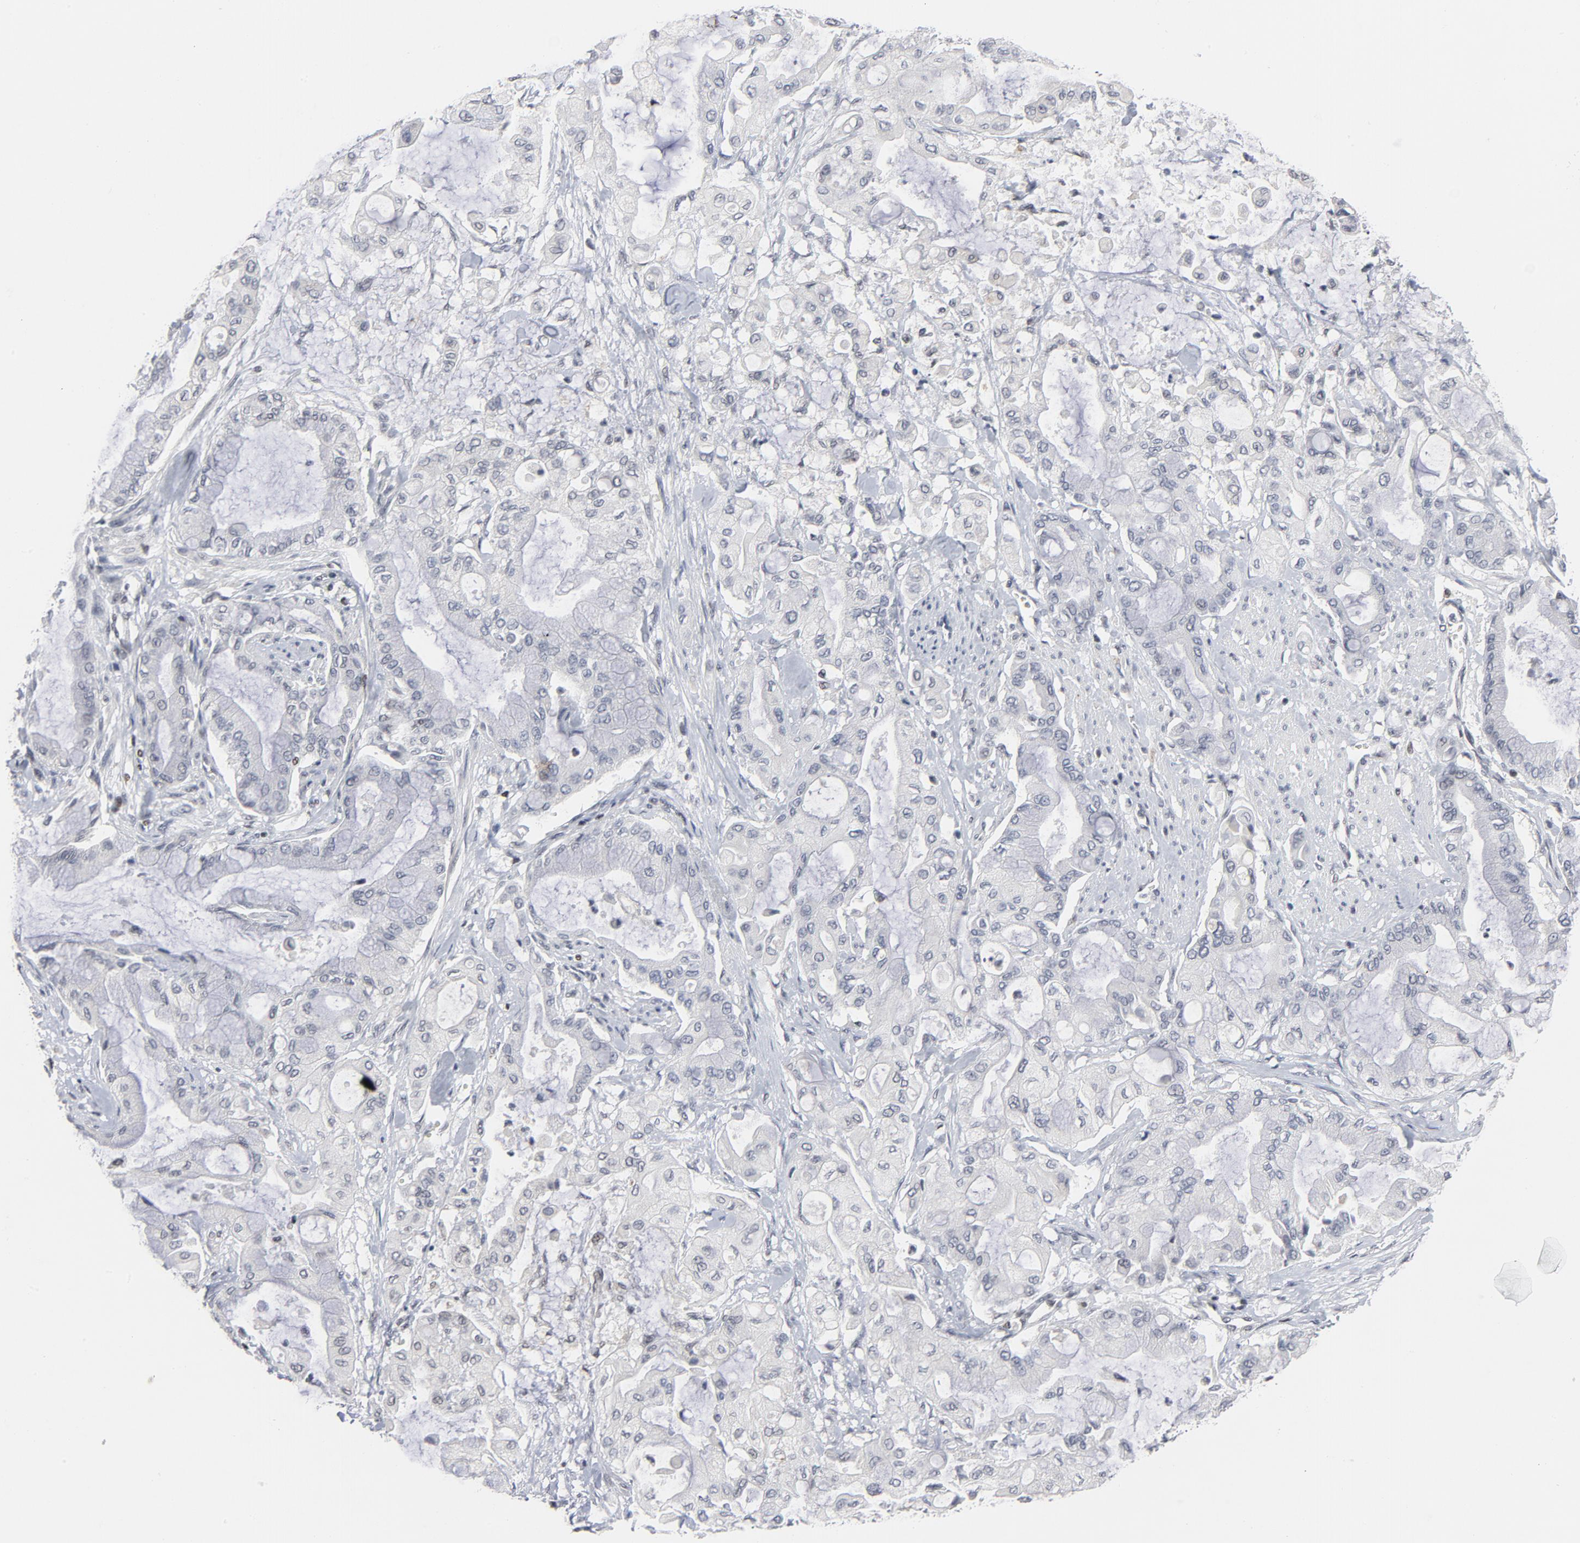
{"staining": {"intensity": "negative", "quantity": "none", "location": "none"}, "tissue": "pancreatic cancer", "cell_type": "Tumor cells", "image_type": "cancer", "snomed": [{"axis": "morphology", "description": "Adenocarcinoma, NOS"}, {"axis": "morphology", "description": "Adenocarcinoma, metastatic, NOS"}, {"axis": "topography", "description": "Lymph node"}, {"axis": "topography", "description": "Pancreas"}, {"axis": "topography", "description": "Duodenum"}], "caption": "A photomicrograph of human pancreatic metastatic adenocarcinoma is negative for staining in tumor cells.", "gene": "GABPA", "patient": {"sex": "female", "age": 64}}